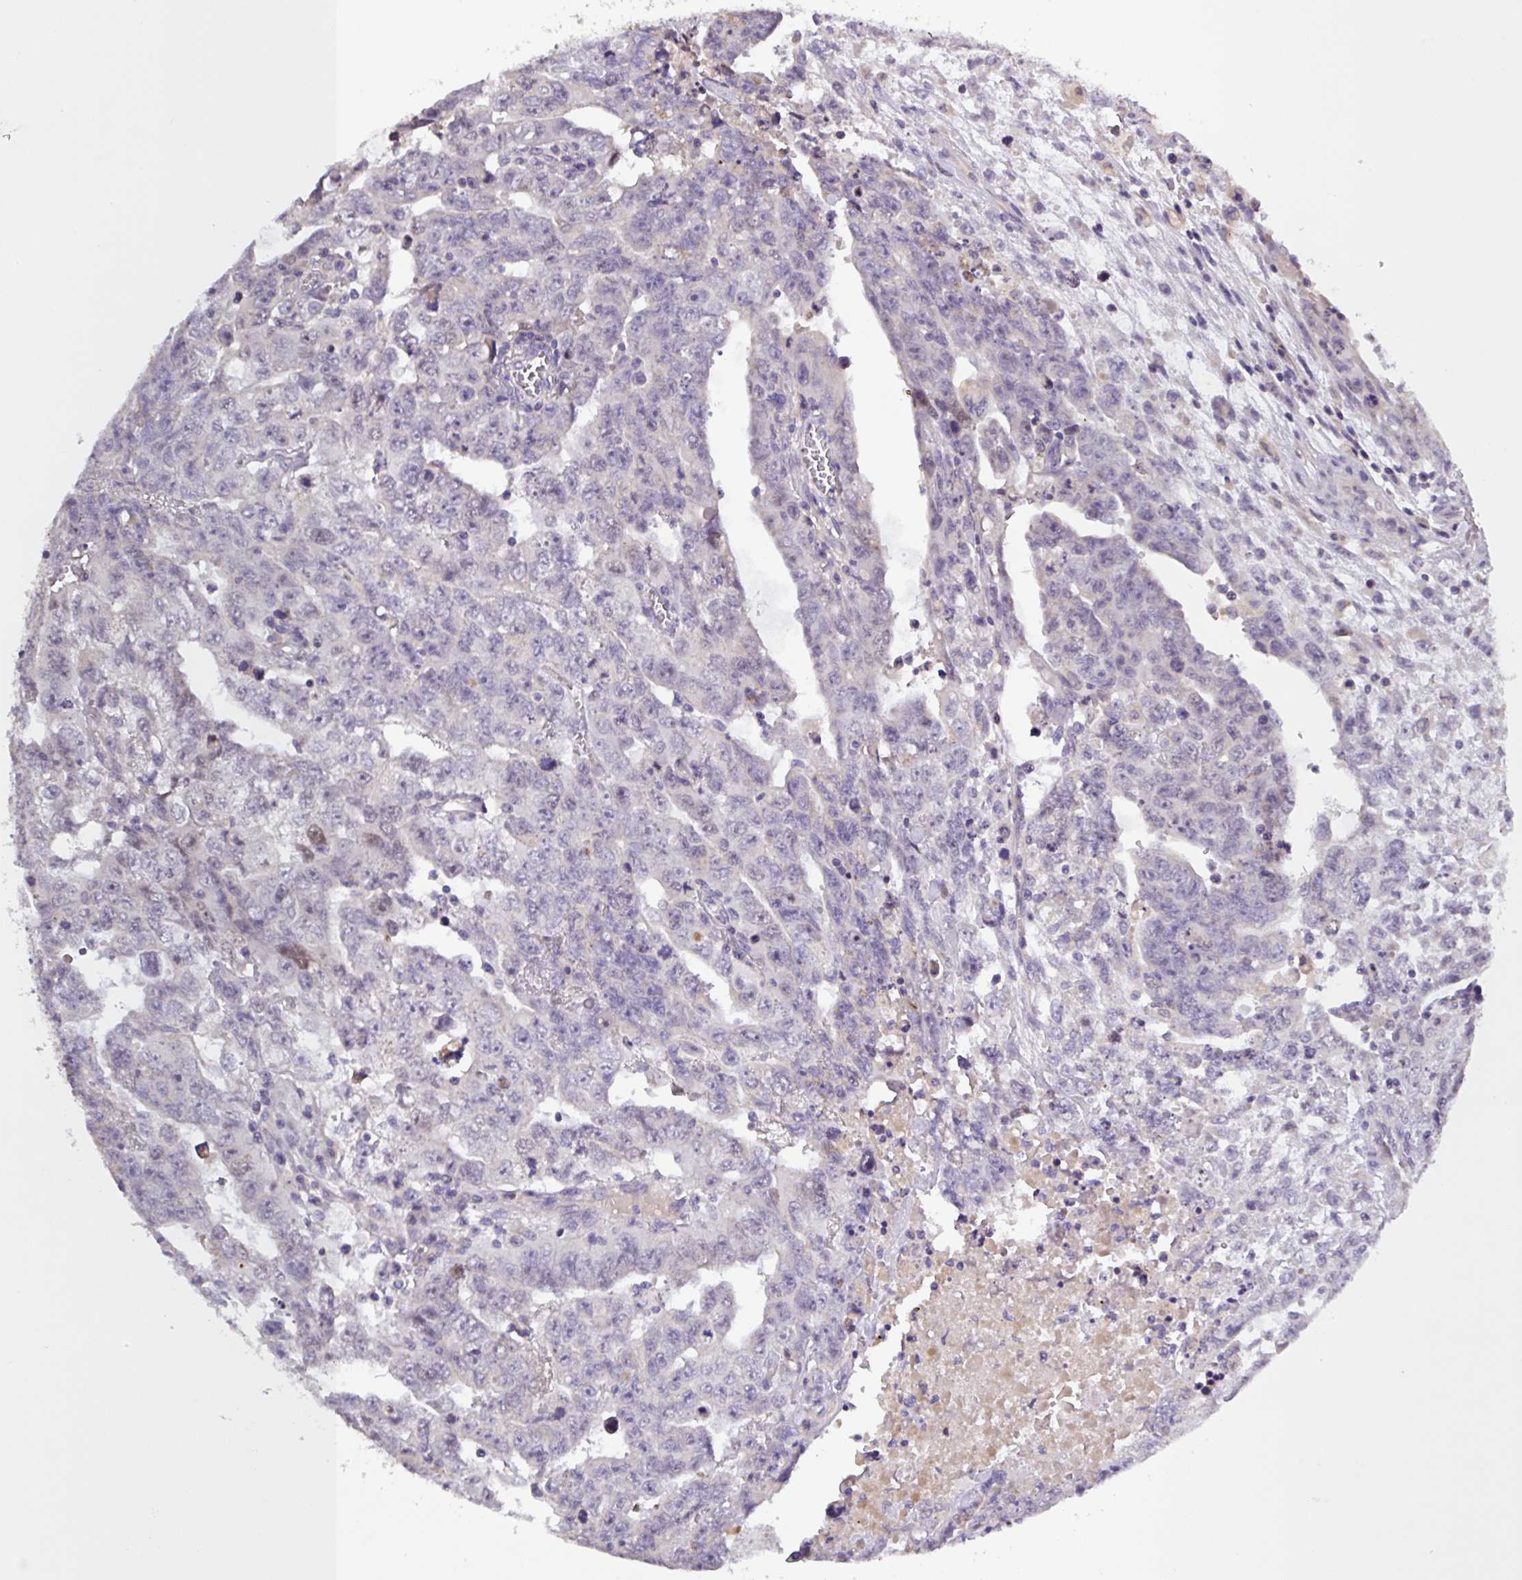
{"staining": {"intensity": "negative", "quantity": "none", "location": "none"}, "tissue": "testis cancer", "cell_type": "Tumor cells", "image_type": "cancer", "snomed": [{"axis": "morphology", "description": "Carcinoma, Embryonal, NOS"}, {"axis": "topography", "description": "Testis"}], "caption": "The immunohistochemistry micrograph has no significant staining in tumor cells of testis cancer tissue.", "gene": "SFTPB", "patient": {"sex": "male", "age": 24}}